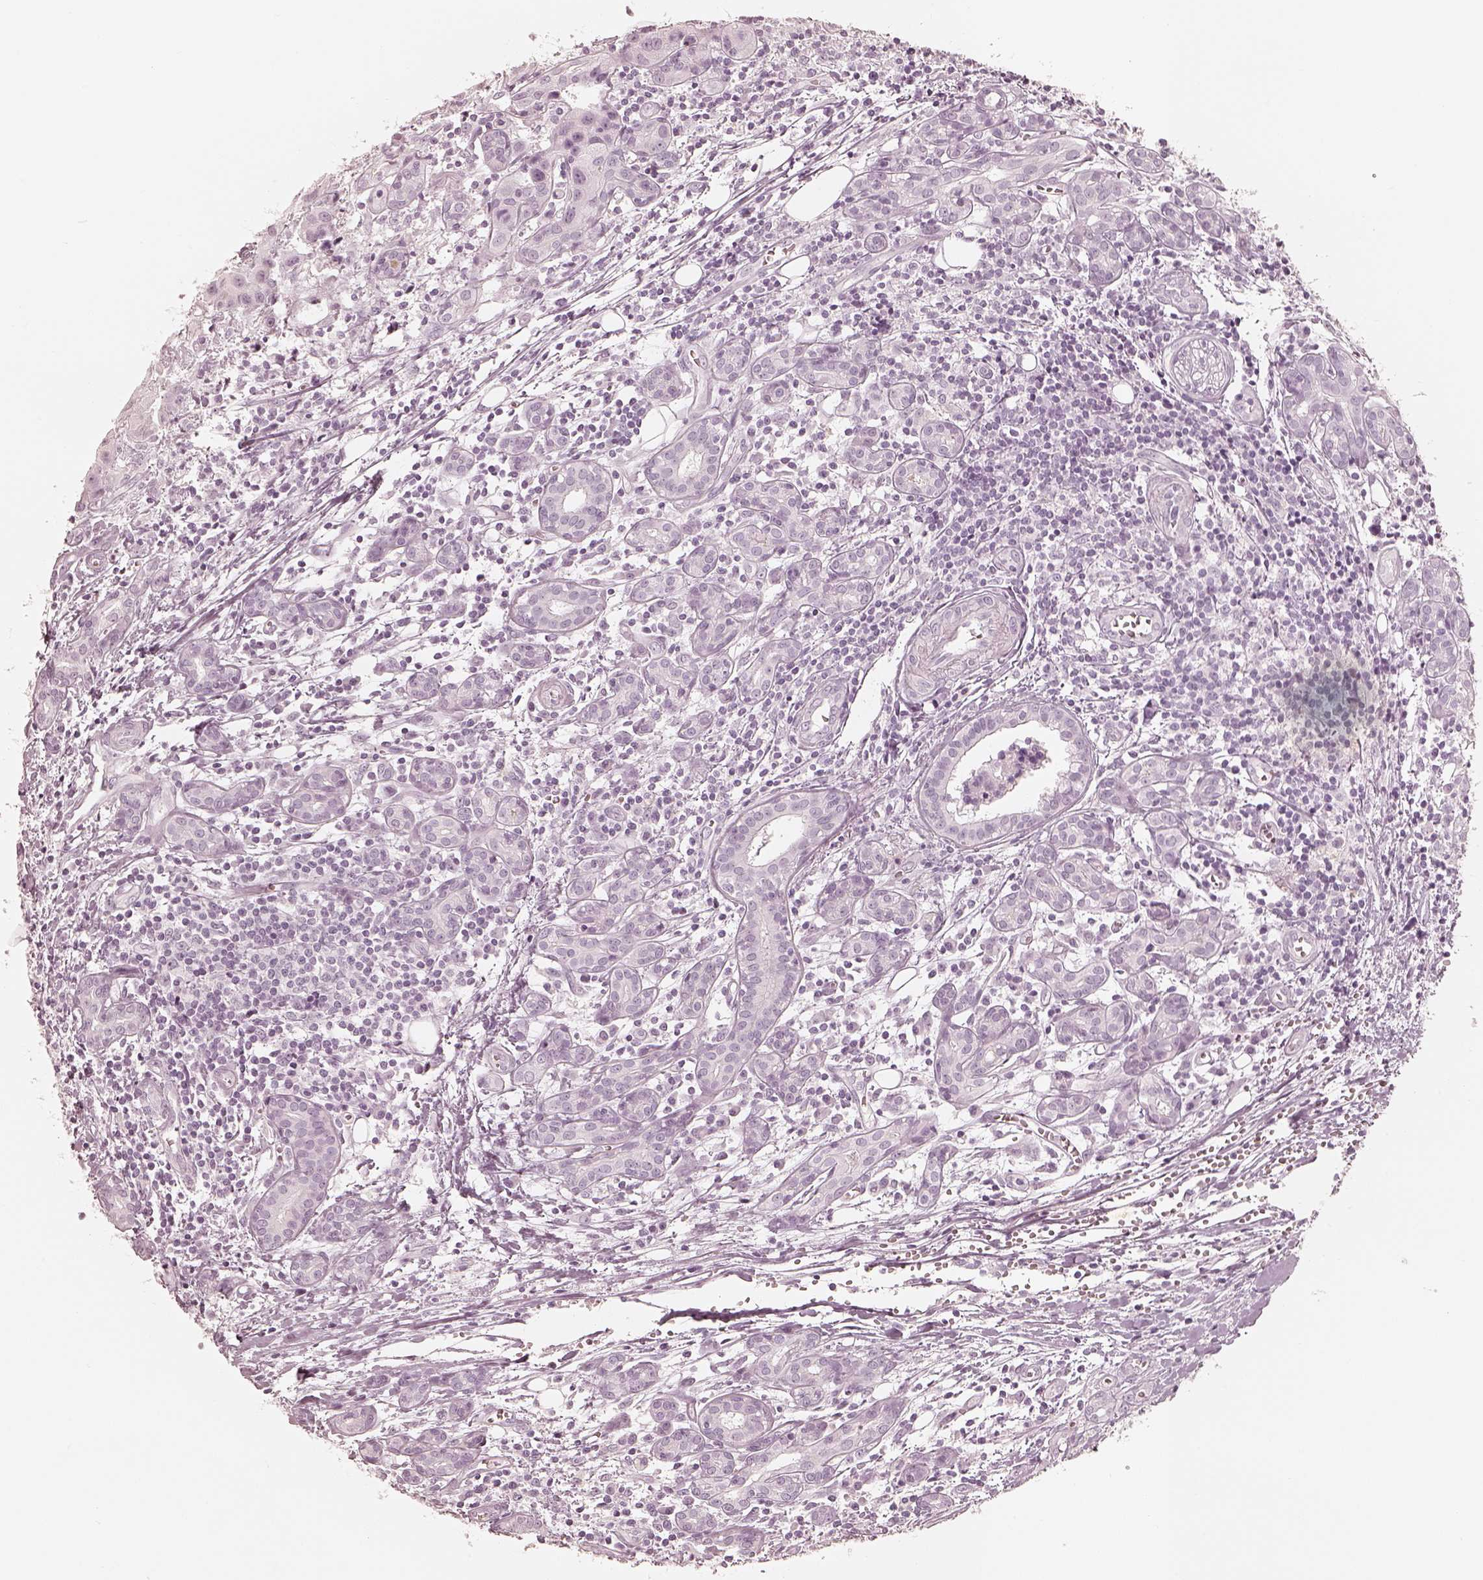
{"staining": {"intensity": "negative", "quantity": "none", "location": "none"}, "tissue": "head and neck cancer", "cell_type": "Tumor cells", "image_type": "cancer", "snomed": [{"axis": "morphology", "description": "Adenocarcinoma, NOS"}, {"axis": "topography", "description": "Head-Neck"}], "caption": "Image shows no significant protein positivity in tumor cells of adenocarcinoma (head and neck). Brightfield microscopy of immunohistochemistry (IHC) stained with DAB (brown) and hematoxylin (blue), captured at high magnification.", "gene": "KRT82", "patient": {"sex": "male", "age": 76}}